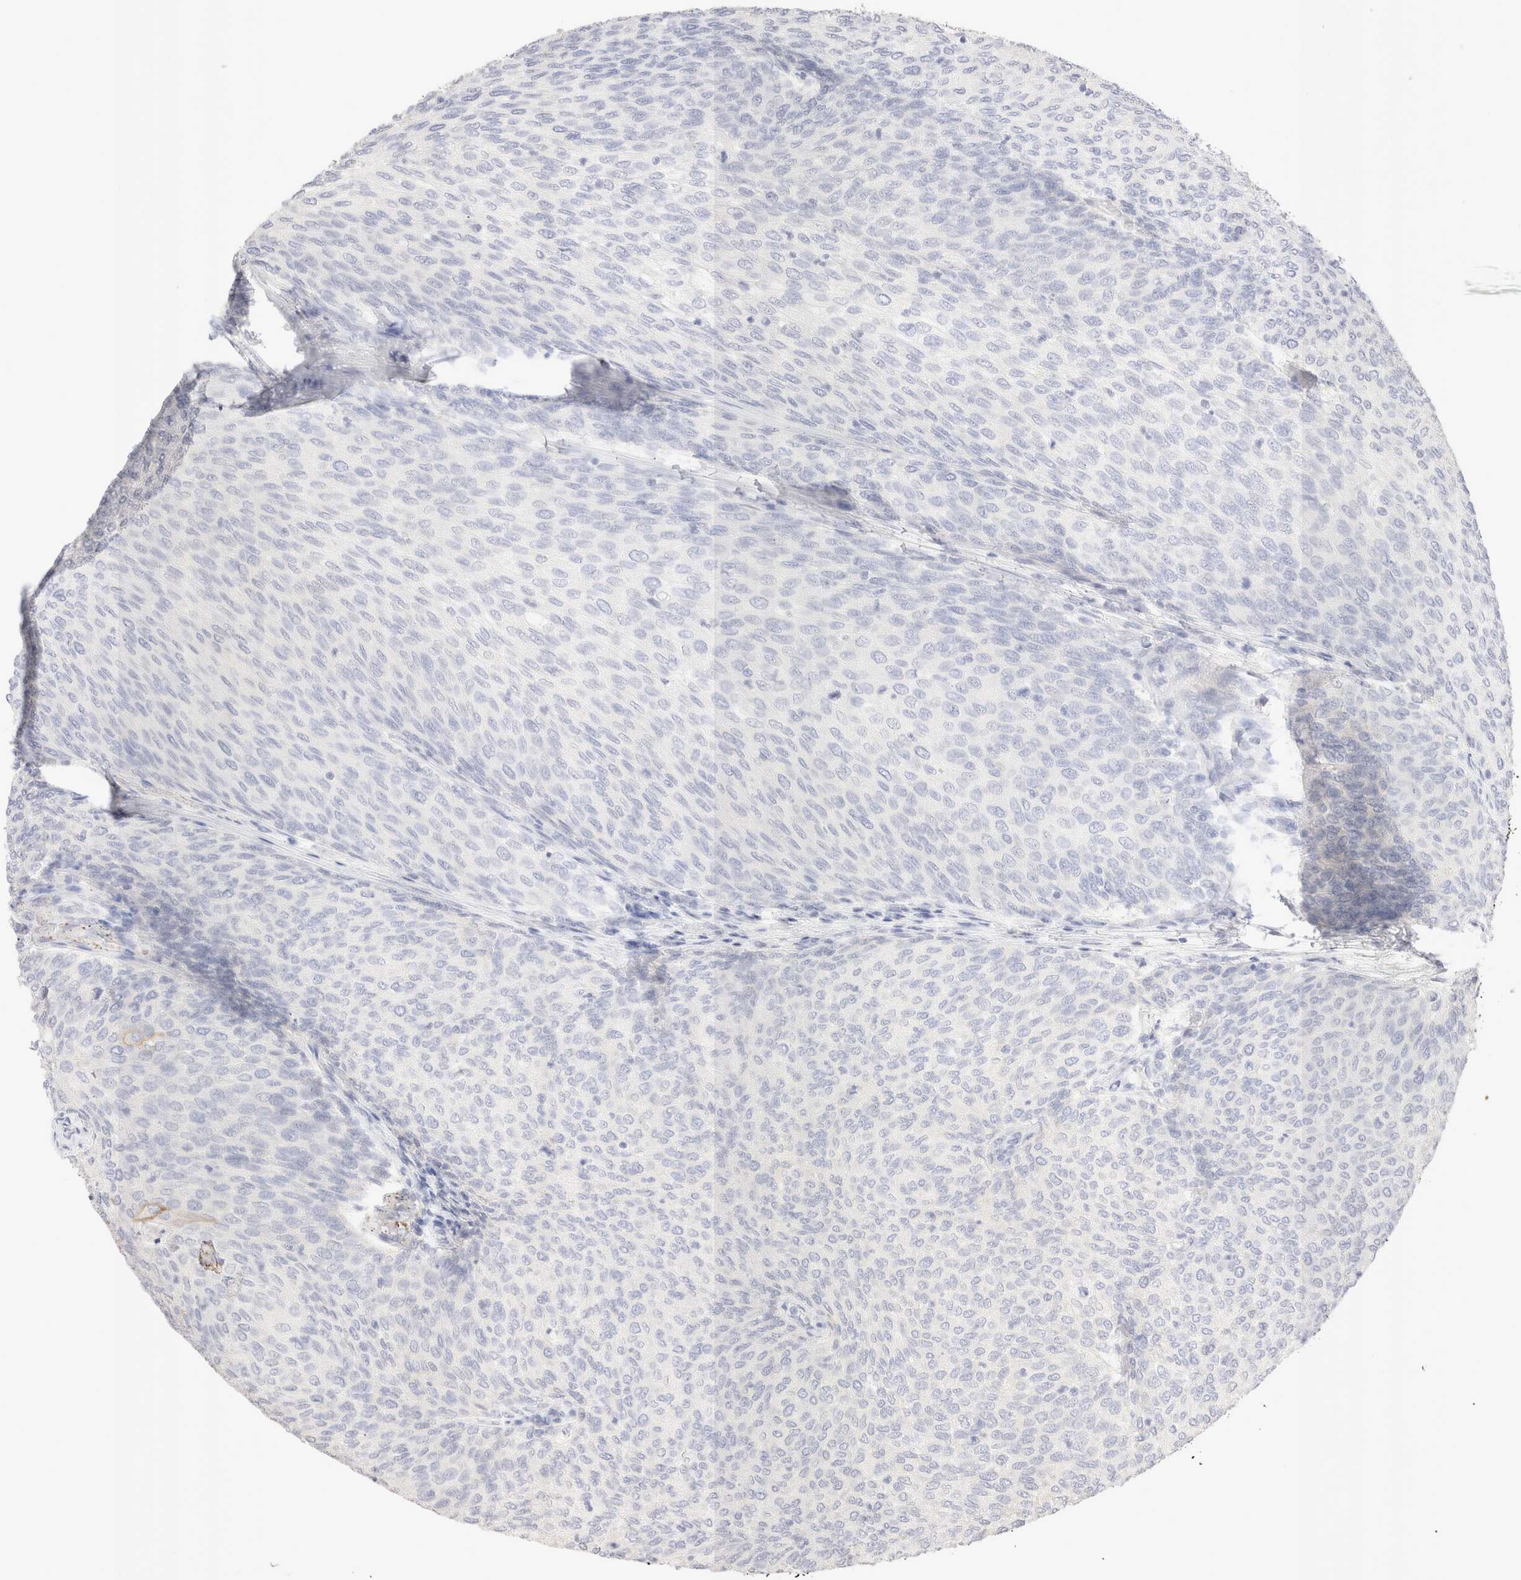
{"staining": {"intensity": "negative", "quantity": "none", "location": "none"}, "tissue": "urothelial cancer", "cell_type": "Tumor cells", "image_type": "cancer", "snomed": [{"axis": "morphology", "description": "Urothelial carcinoma, Low grade"}, {"axis": "topography", "description": "Urinary bladder"}], "caption": "Immunohistochemistry image of neoplastic tissue: urothelial cancer stained with DAB displays no significant protein staining in tumor cells. (DAB (3,3'-diaminobenzidine) IHC, high magnification).", "gene": "EPCAM", "patient": {"sex": "female", "age": 79}}